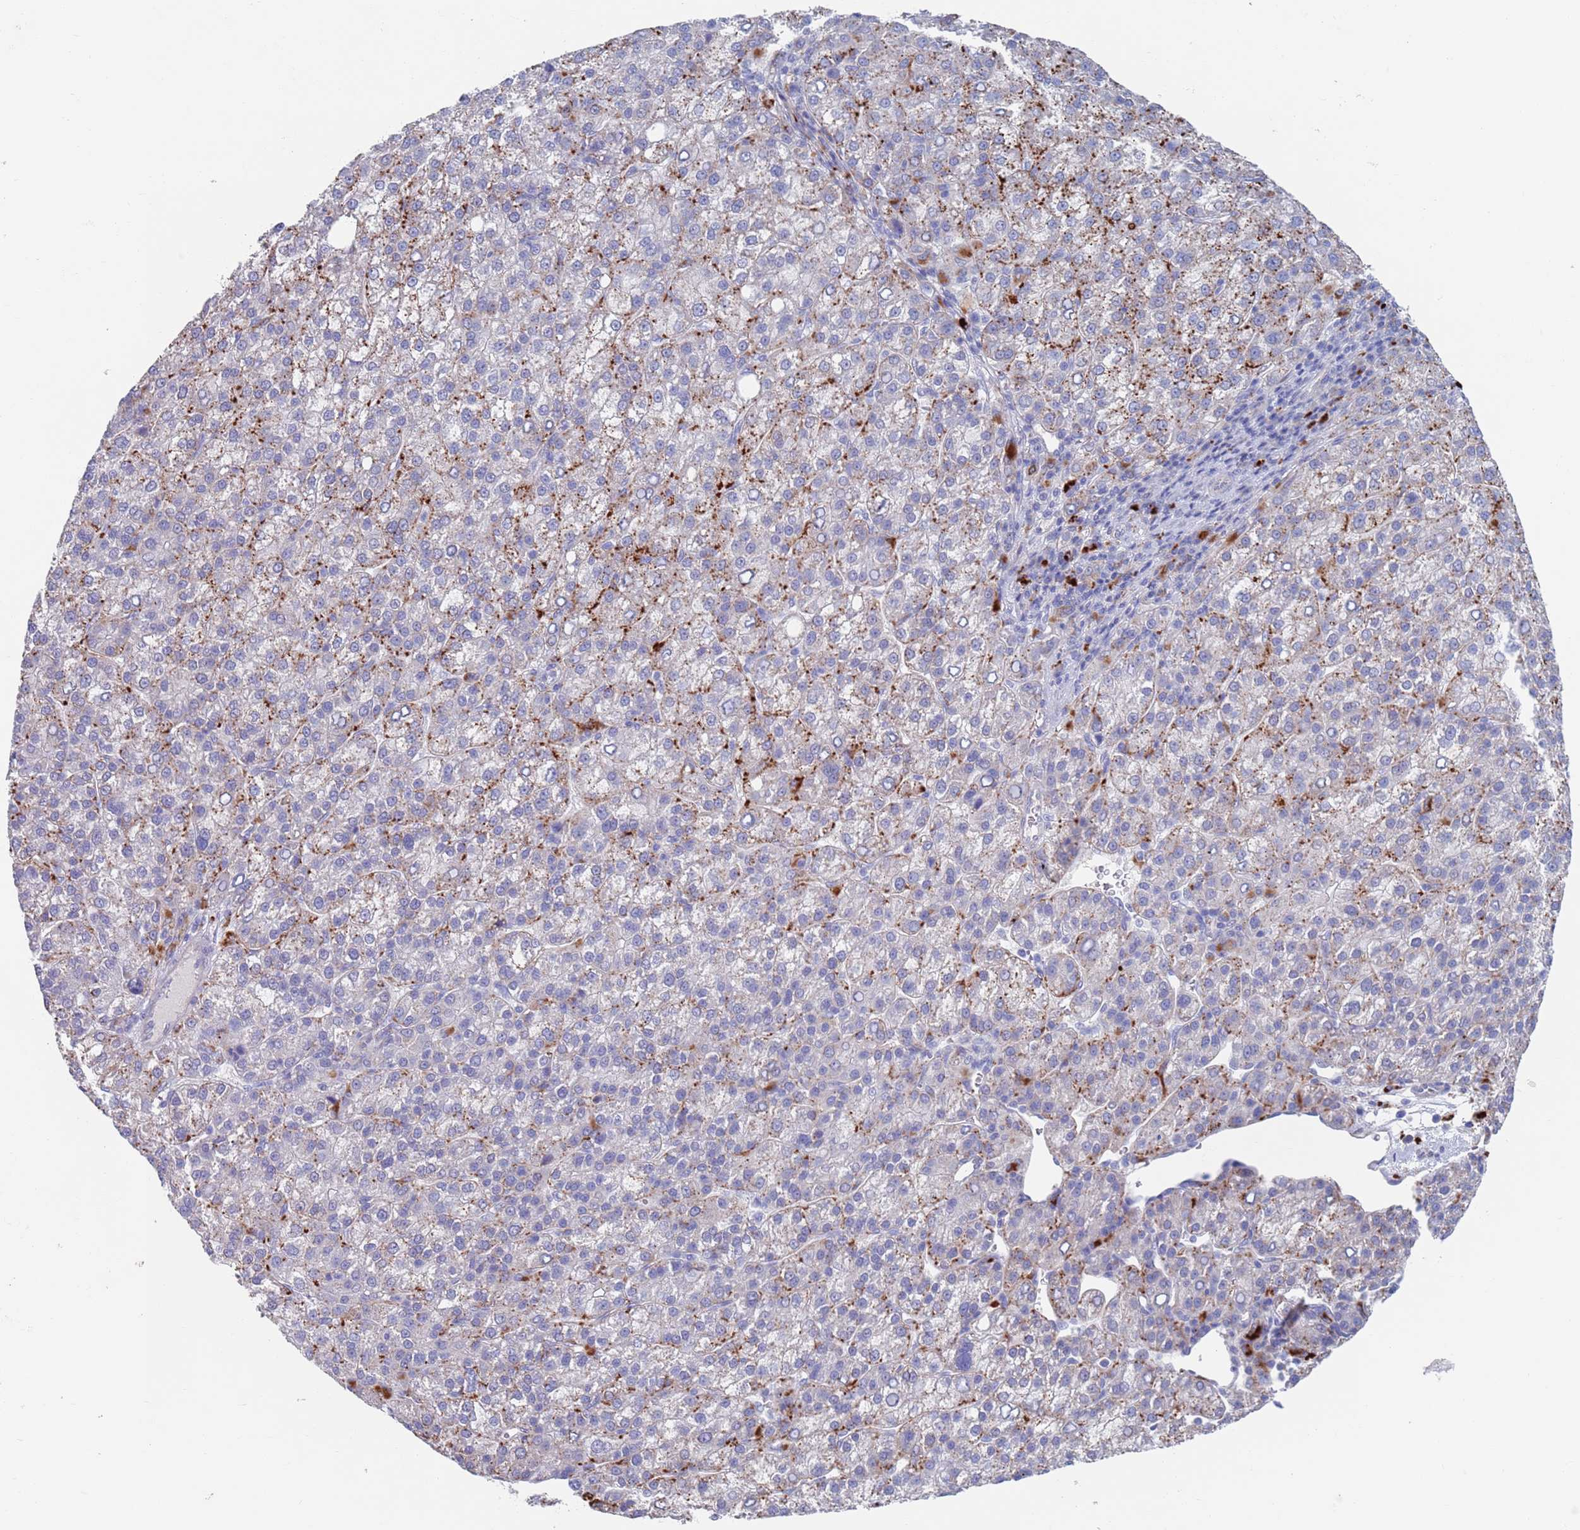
{"staining": {"intensity": "moderate", "quantity": "25%-75%", "location": "cytoplasmic/membranous"}, "tissue": "liver cancer", "cell_type": "Tumor cells", "image_type": "cancer", "snomed": [{"axis": "morphology", "description": "Carcinoma, Hepatocellular, NOS"}, {"axis": "topography", "description": "Liver"}], "caption": "Immunohistochemical staining of human liver hepatocellular carcinoma reveals medium levels of moderate cytoplasmic/membranous protein staining in approximately 25%-75% of tumor cells. The staining was performed using DAB (3,3'-diaminobenzidine), with brown indicating positive protein expression. Nuclei are stained blue with hematoxylin.", "gene": "FUCA1", "patient": {"sex": "female", "age": 58}}